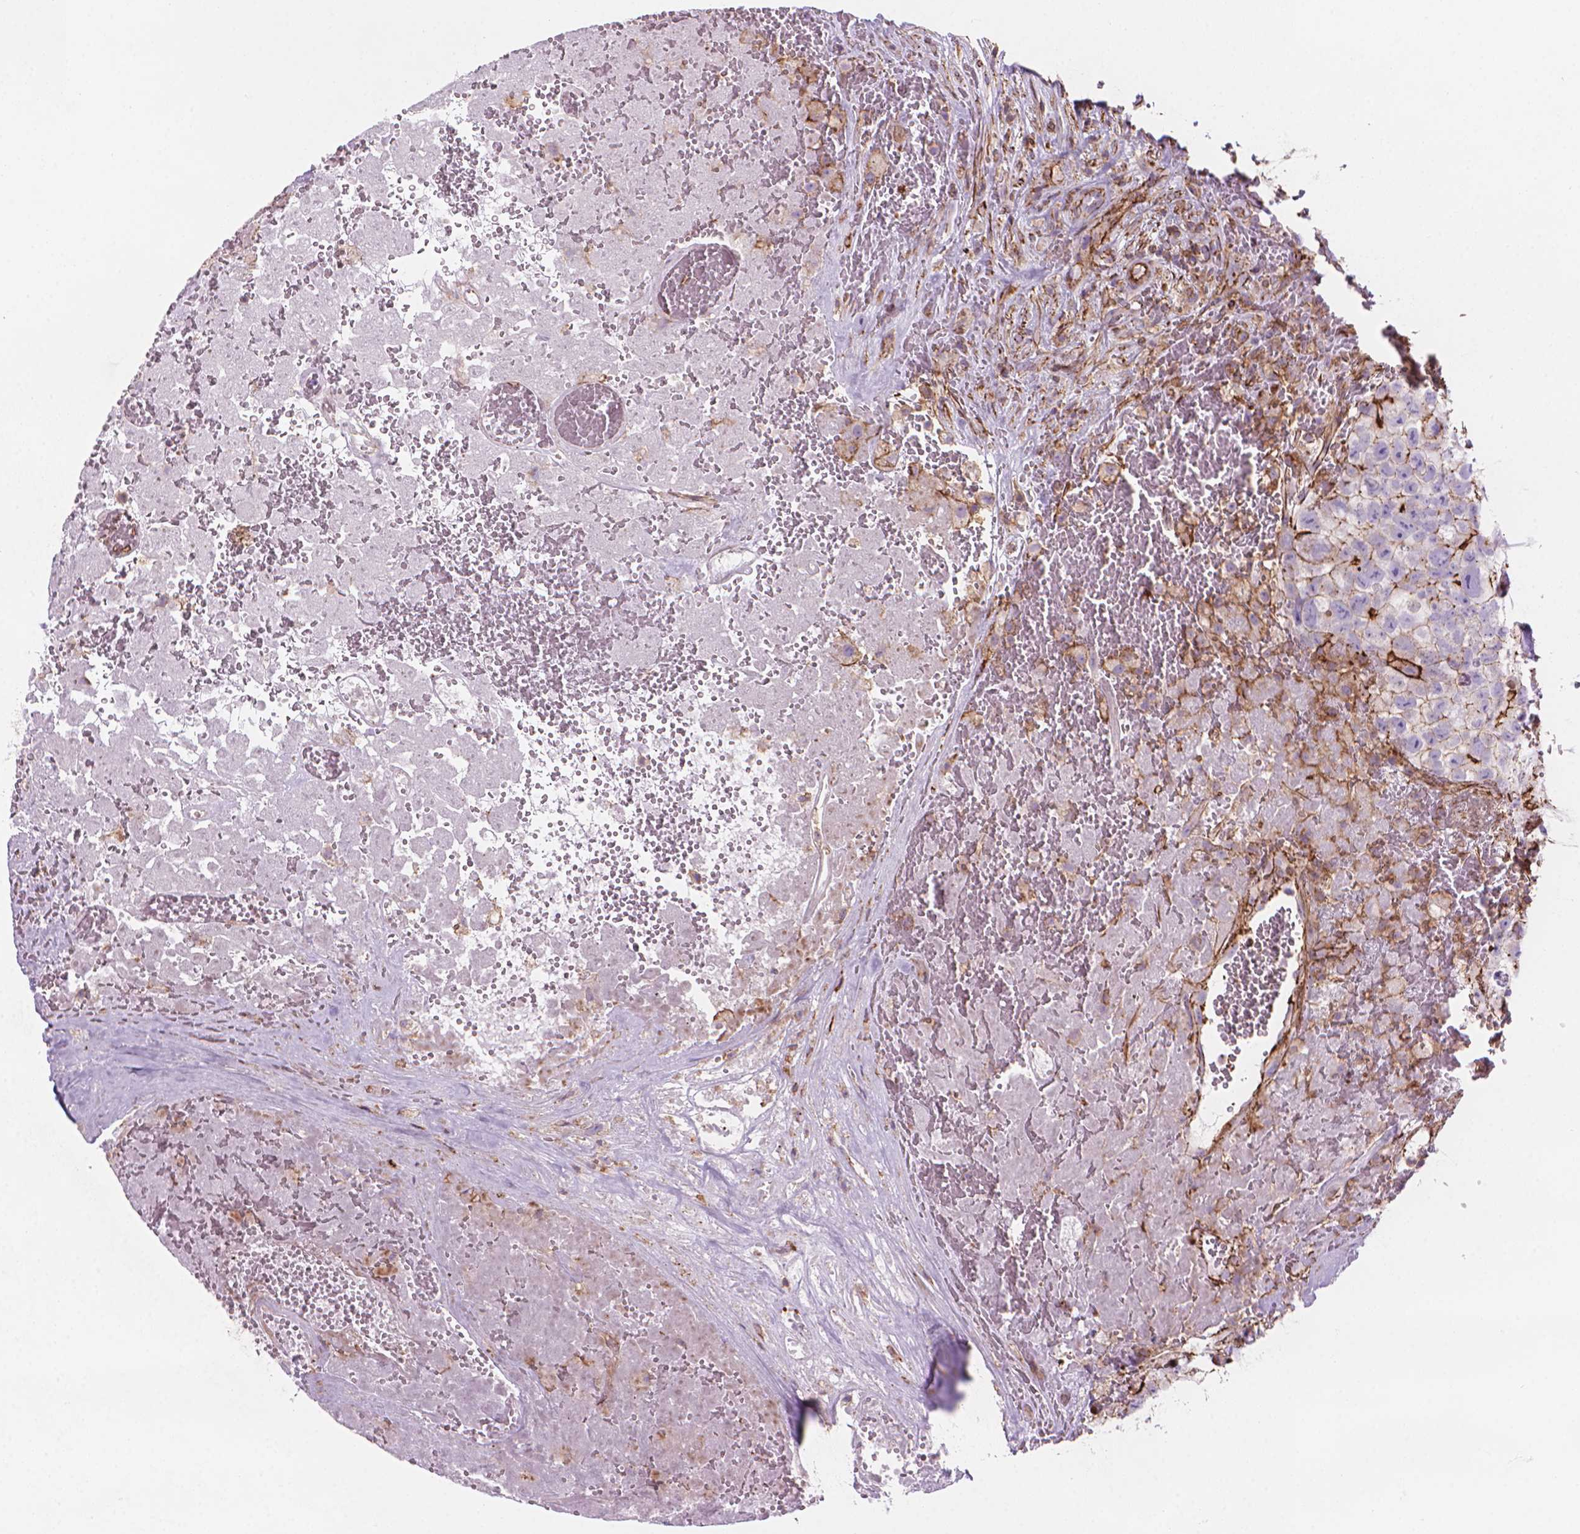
{"staining": {"intensity": "strong", "quantity": "<25%", "location": "cytoplasmic/membranous"}, "tissue": "testis cancer", "cell_type": "Tumor cells", "image_type": "cancer", "snomed": [{"axis": "morphology", "description": "Carcinoma, Embryonal, NOS"}, {"axis": "topography", "description": "Testis"}], "caption": "An IHC histopathology image of tumor tissue is shown. Protein staining in brown shows strong cytoplasmic/membranous positivity in testis embryonal carcinoma within tumor cells.", "gene": "PATJ", "patient": {"sex": "male", "age": 18}}